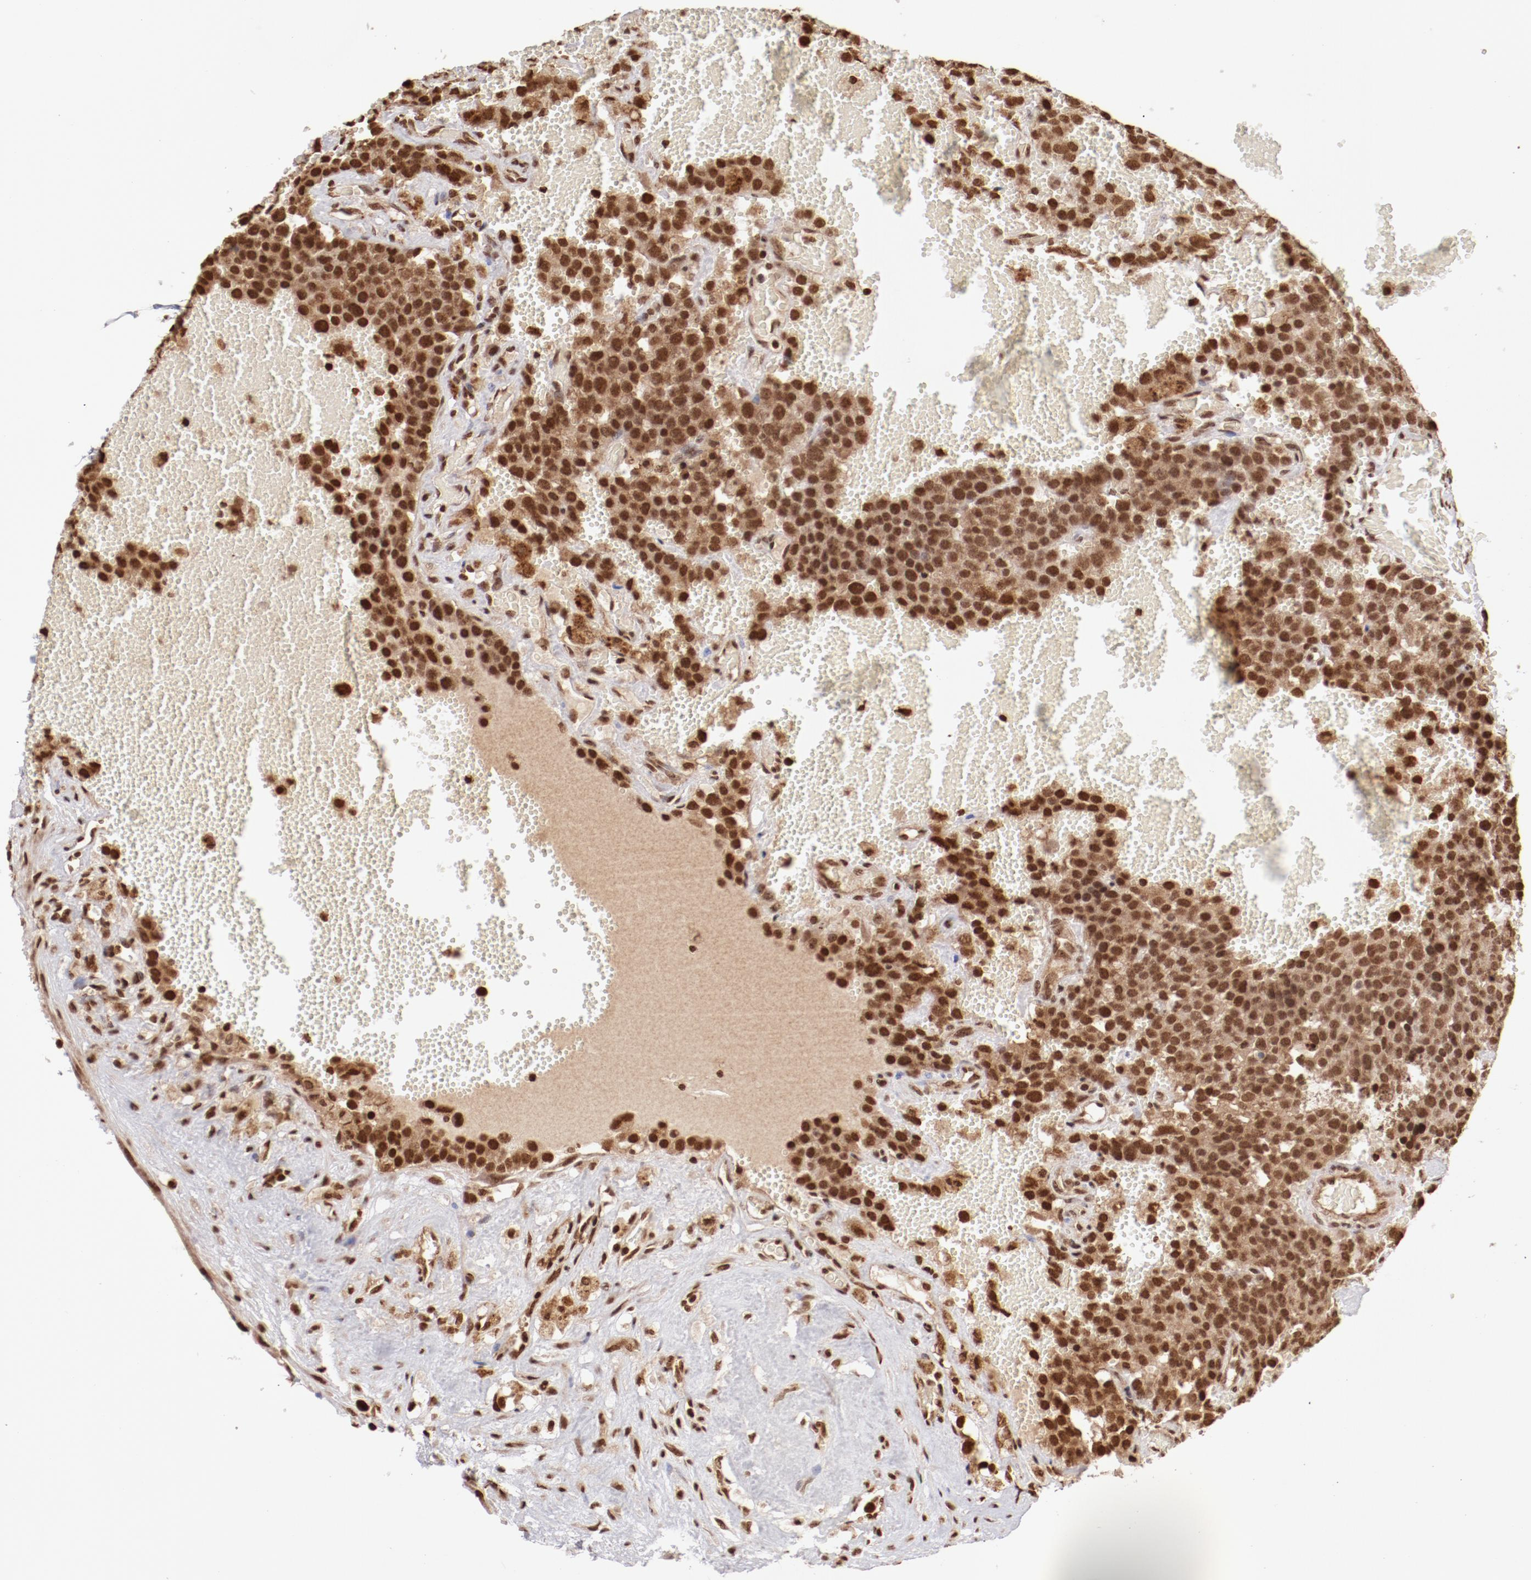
{"staining": {"intensity": "moderate", "quantity": ">75%", "location": "nuclear"}, "tissue": "testis cancer", "cell_type": "Tumor cells", "image_type": "cancer", "snomed": [{"axis": "morphology", "description": "Seminoma, NOS"}, {"axis": "topography", "description": "Testis"}], "caption": "A high-resolution photomicrograph shows IHC staining of seminoma (testis), which reveals moderate nuclear positivity in about >75% of tumor cells.", "gene": "ABL2", "patient": {"sex": "male", "age": 71}}